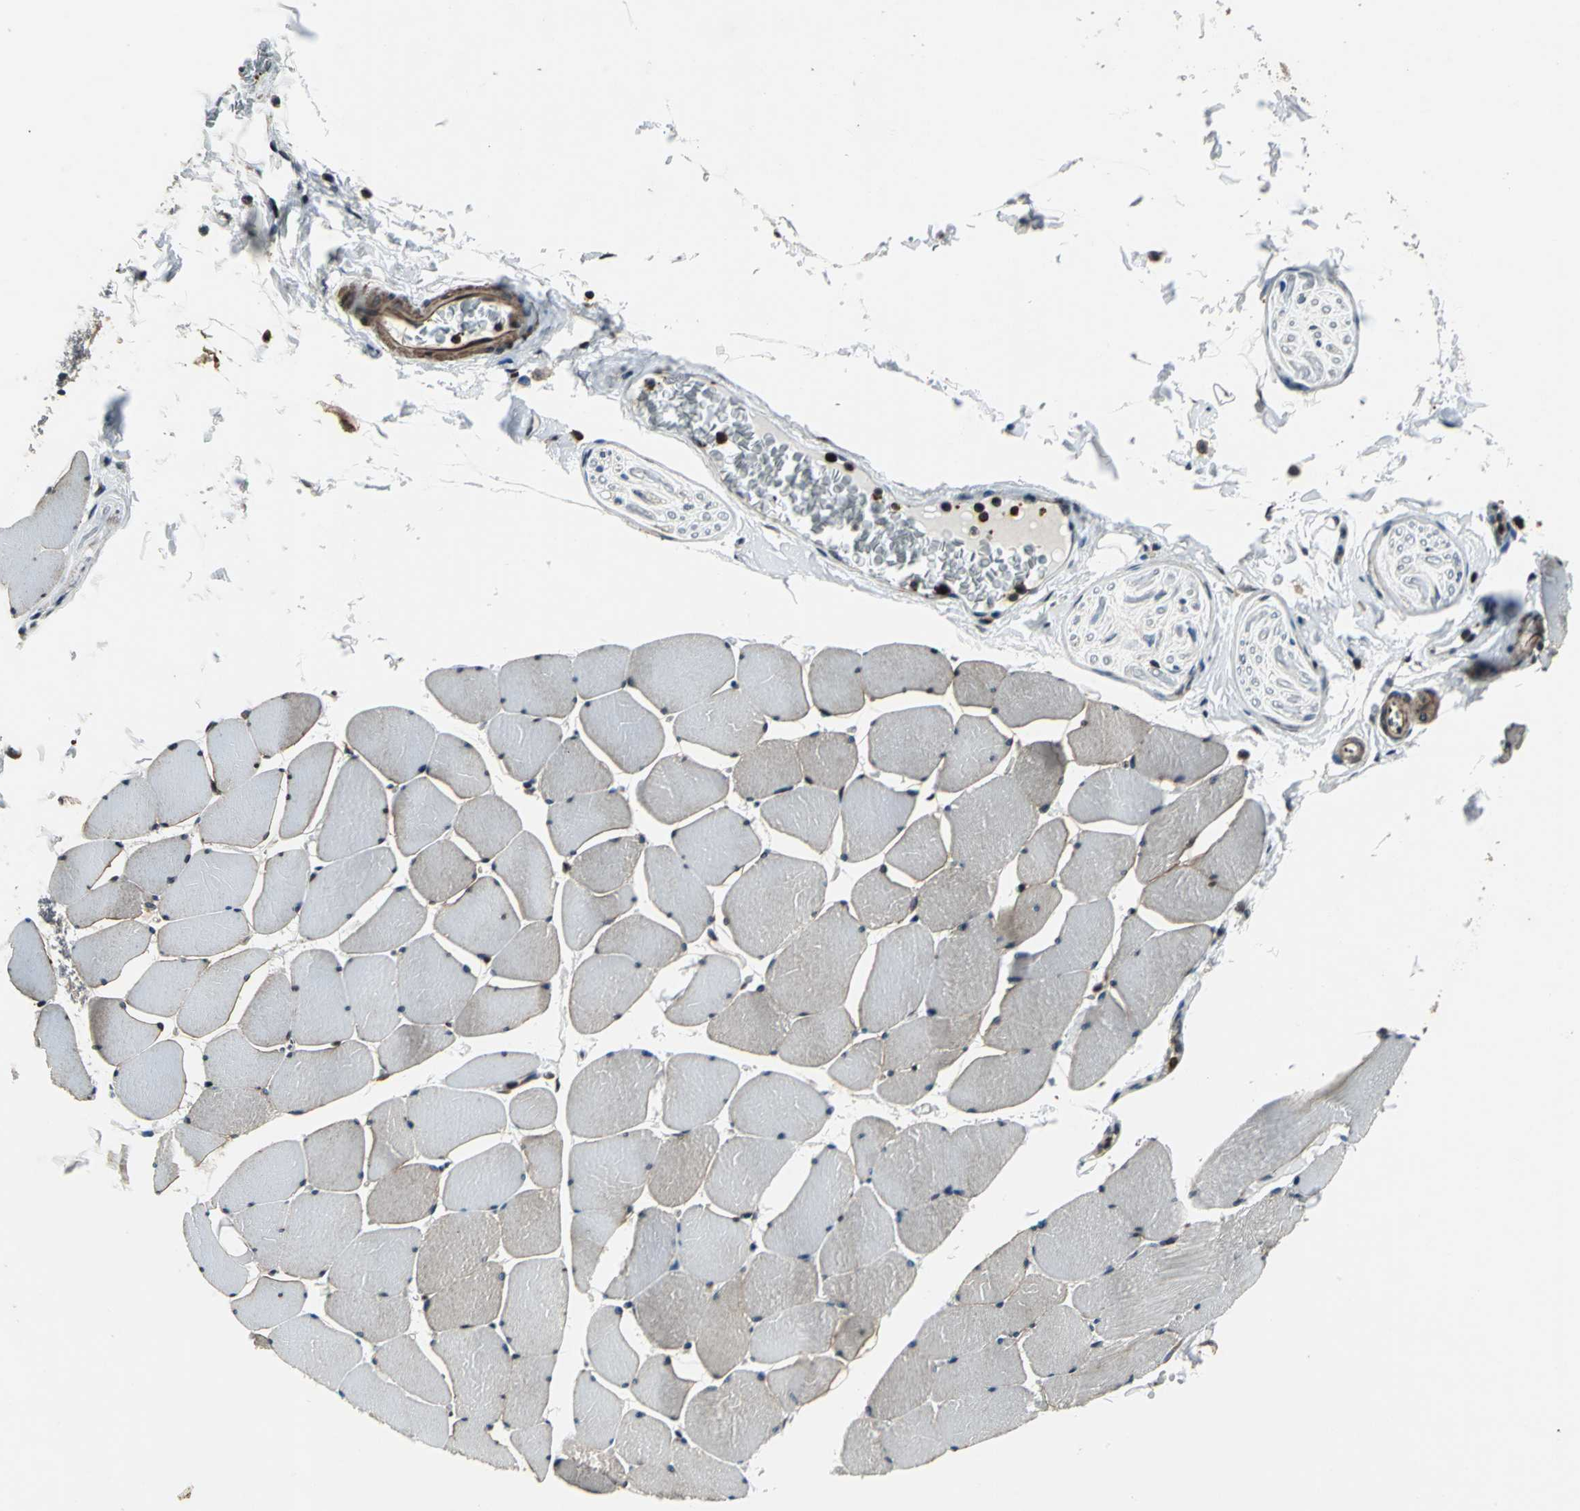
{"staining": {"intensity": "moderate", "quantity": ">75%", "location": "cytoplasmic/membranous,nuclear"}, "tissue": "skeletal muscle", "cell_type": "Myocytes", "image_type": "normal", "snomed": [{"axis": "morphology", "description": "Normal tissue, NOS"}, {"axis": "topography", "description": "Skeletal muscle"}], "caption": "IHC histopathology image of benign human skeletal muscle stained for a protein (brown), which reveals medium levels of moderate cytoplasmic/membranous,nuclear expression in about >75% of myocytes.", "gene": "AATF", "patient": {"sex": "male", "age": 62}}